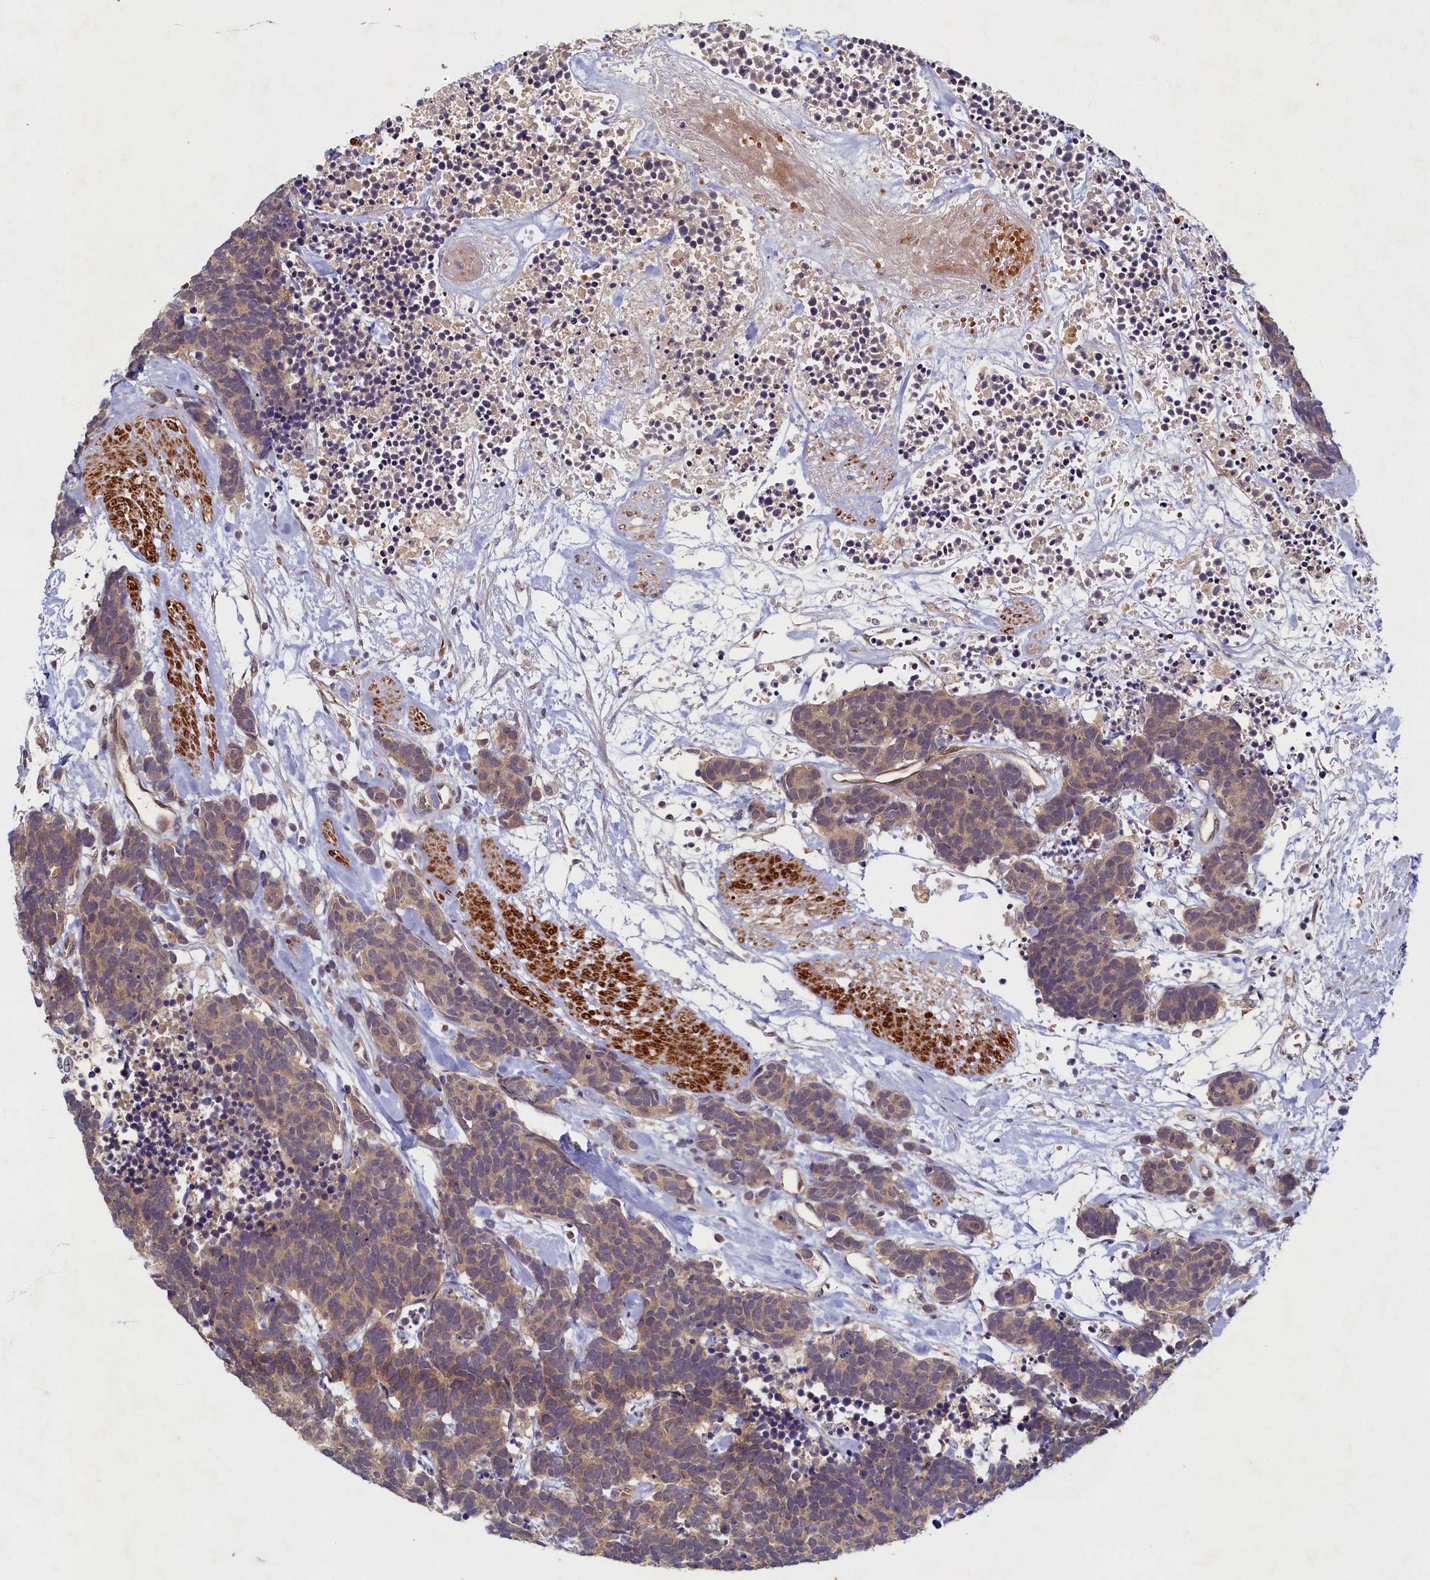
{"staining": {"intensity": "weak", "quantity": ">75%", "location": "cytoplasmic/membranous"}, "tissue": "carcinoid", "cell_type": "Tumor cells", "image_type": "cancer", "snomed": [{"axis": "morphology", "description": "Carcinoma, NOS"}, {"axis": "morphology", "description": "Carcinoid, malignant, NOS"}, {"axis": "topography", "description": "Urinary bladder"}], "caption": "IHC of human carcinoma exhibits low levels of weak cytoplasmic/membranous expression in approximately >75% of tumor cells.", "gene": "CEP20", "patient": {"sex": "male", "age": 57}}